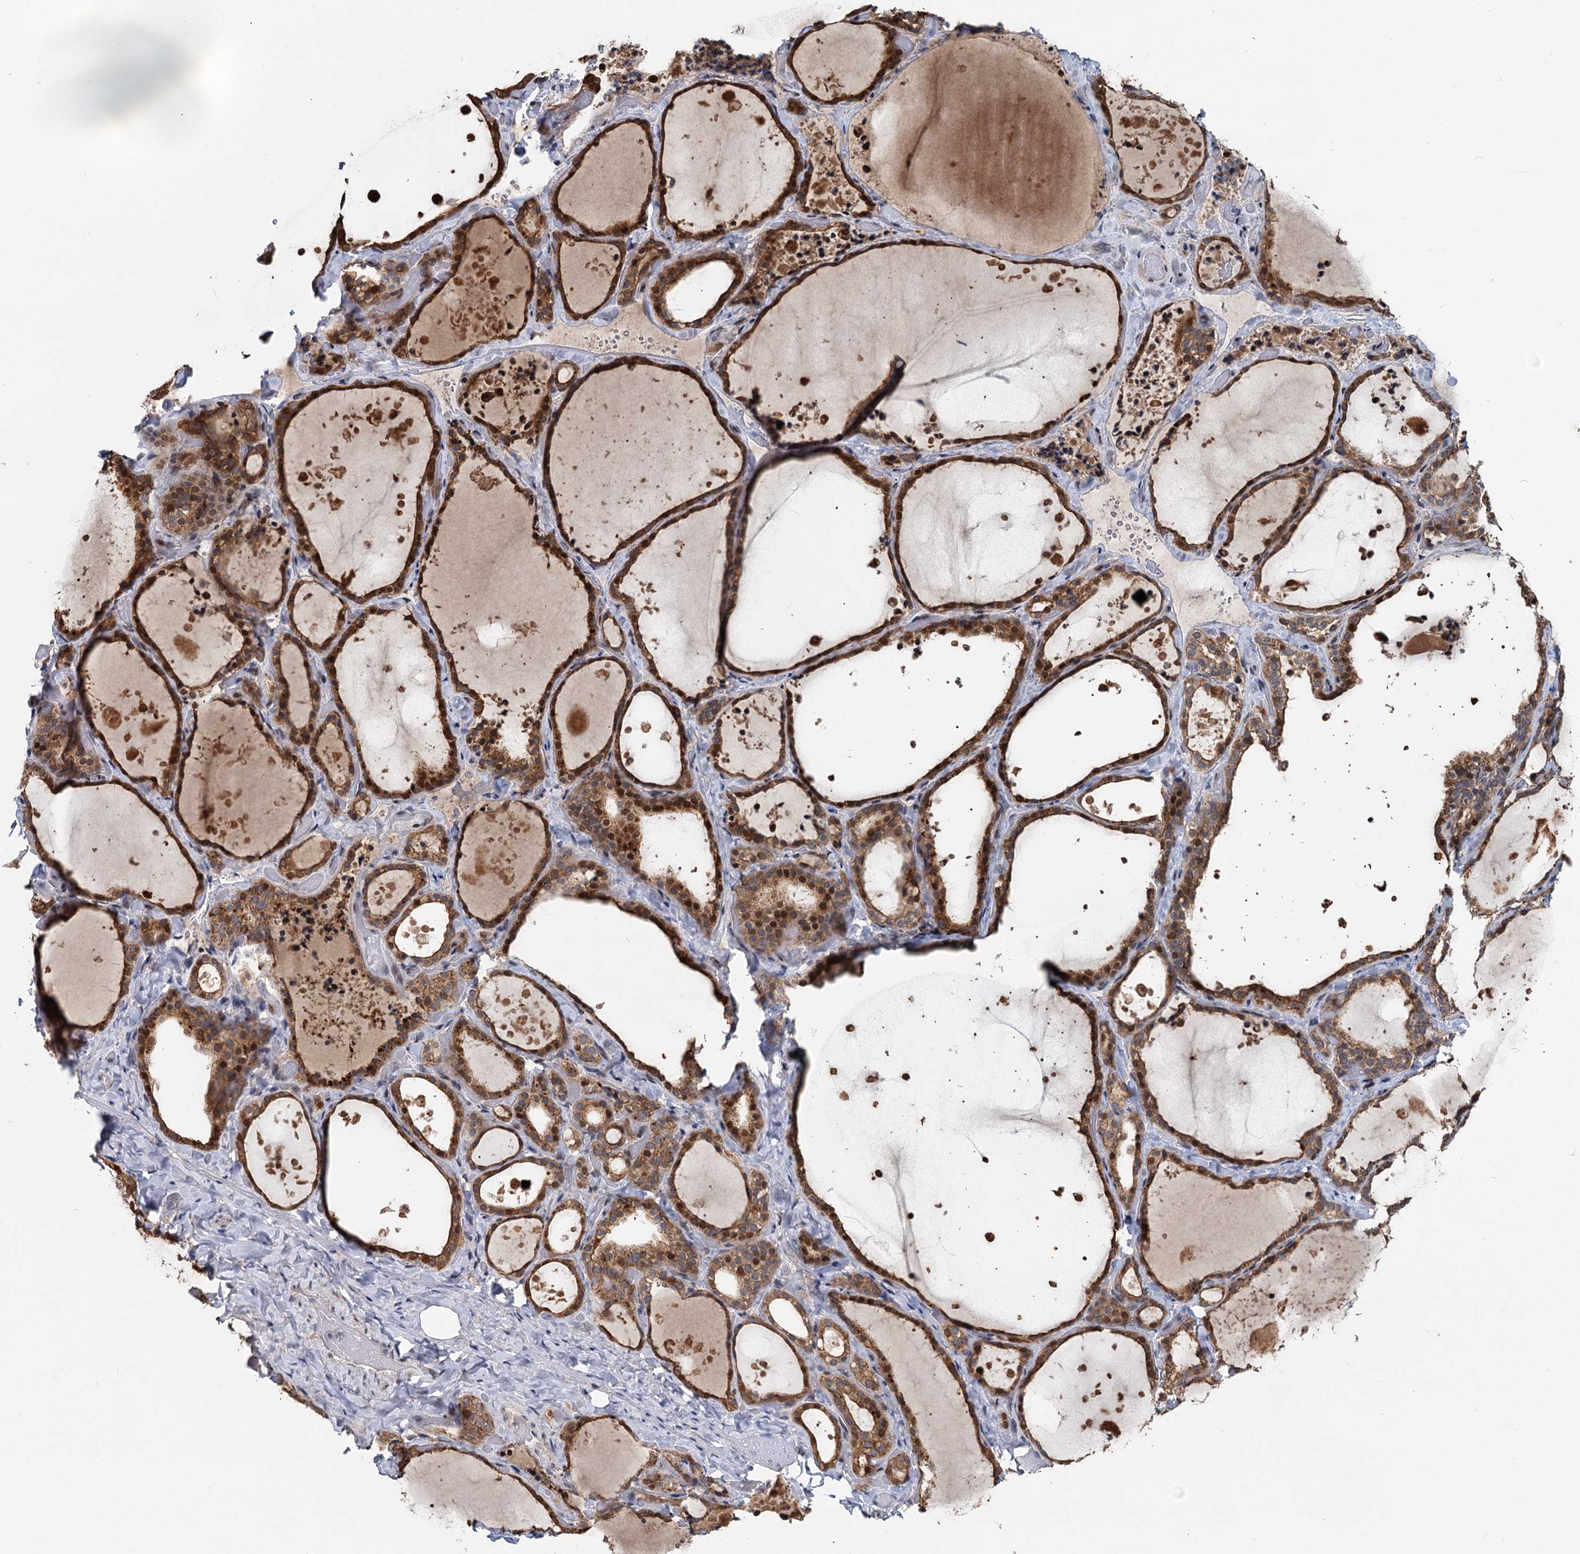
{"staining": {"intensity": "strong", "quantity": ">75%", "location": "cytoplasmic/membranous,nuclear"}, "tissue": "thyroid gland", "cell_type": "Glandular cells", "image_type": "normal", "snomed": [{"axis": "morphology", "description": "Normal tissue, NOS"}, {"axis": "topography", "description": "Thyroid gland"}], "caption": "Immunohistochemistry of unremarkable thyroid gland exhibits high levels of strong cytoplasmic/membranous,nuclear positivity in about >75% of glandular cells.", "gene": "RITA1", "patient": {"sex": "female", "age": 44}}